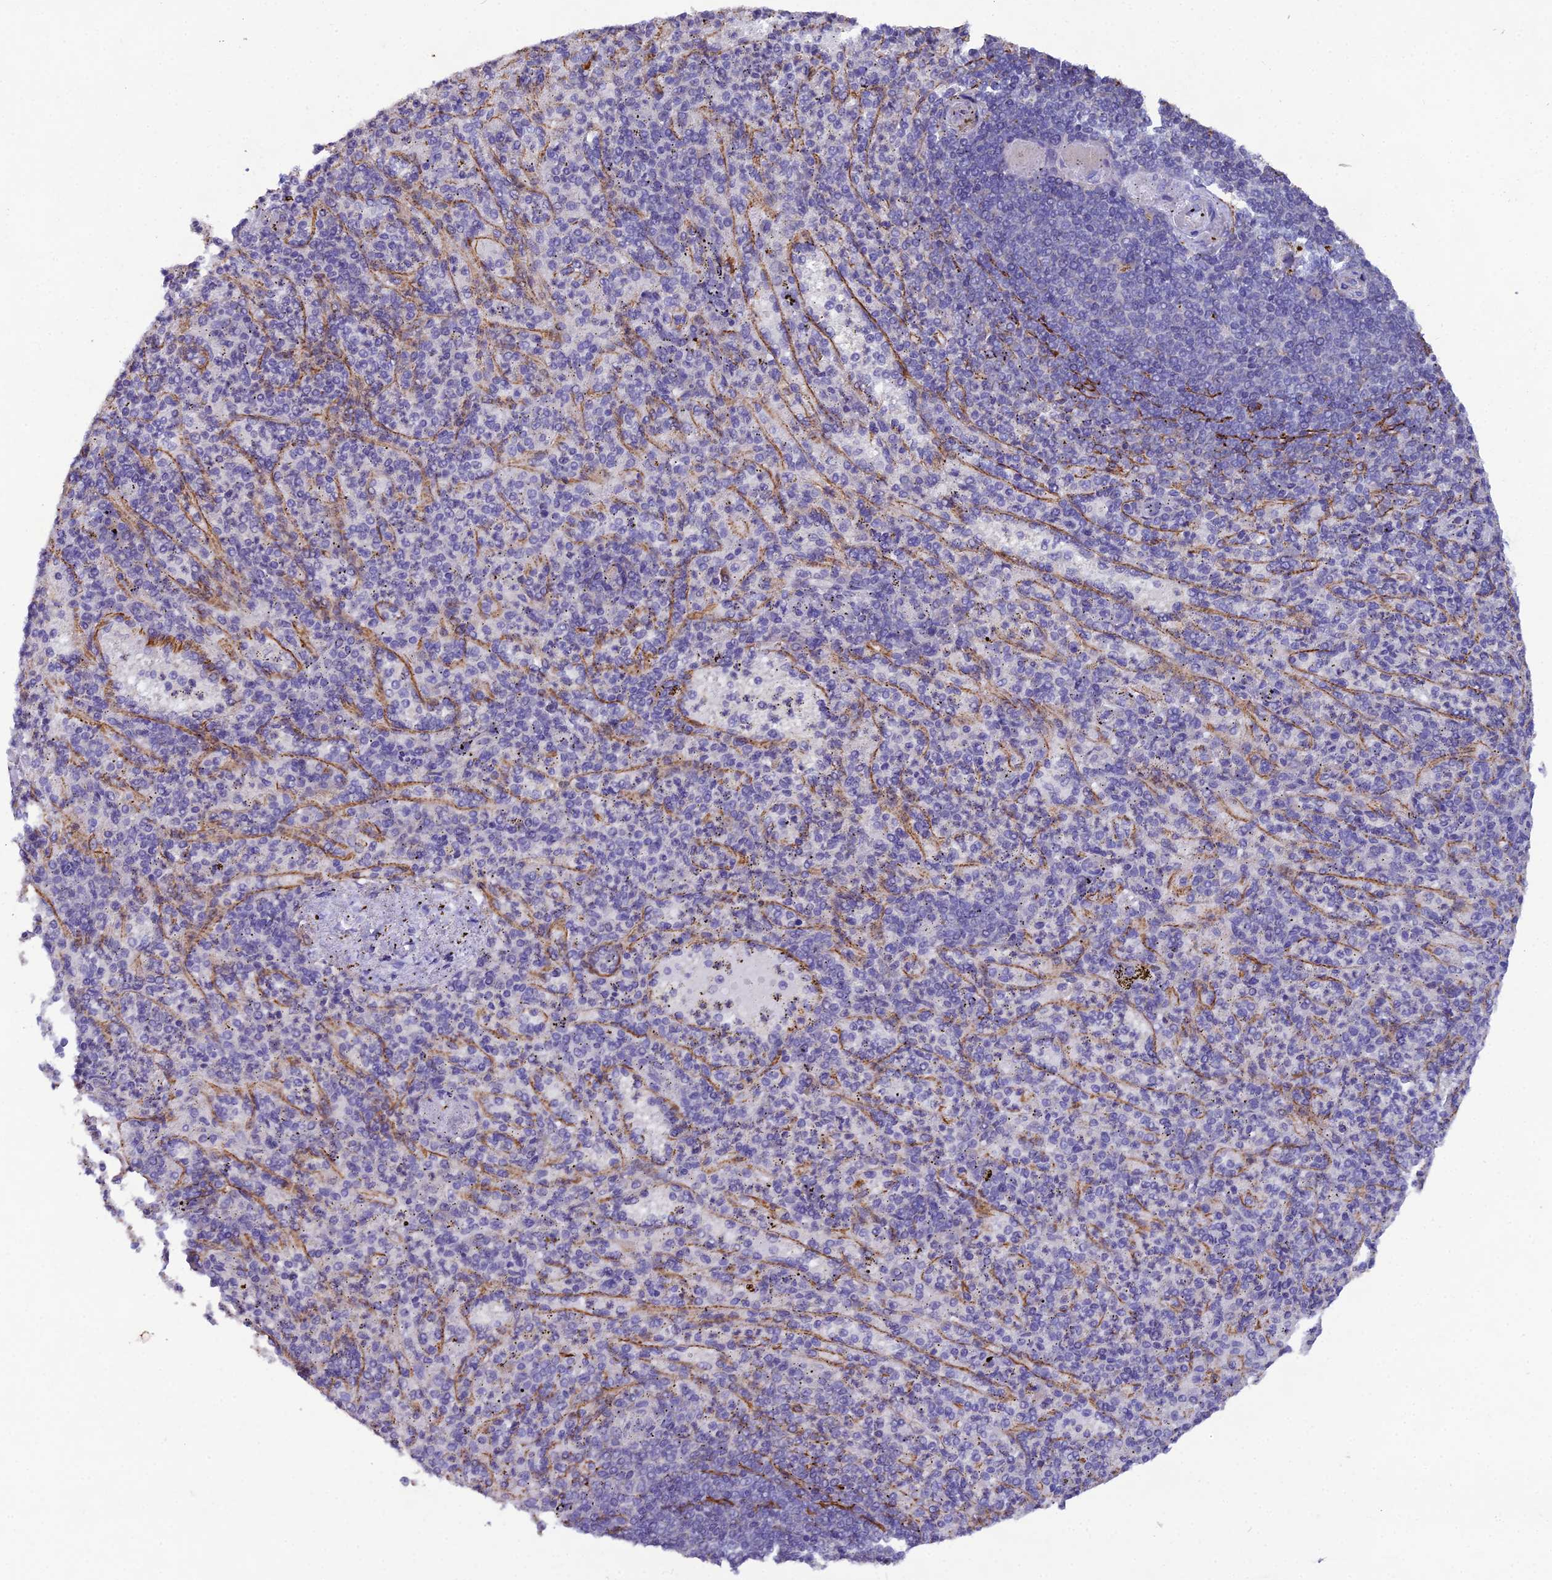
{"staining": {"intensity": "negative", "quantity": "none", "location": "none"}, "tissue": "spleen", "cell_type": "Cells in red pulp", "image_type": "normal", "snomed": [{"axis": "morphology", "description": "Normal tissue, NOS"}, {"axis": "topography", "description": "Spleen"}], "caption": "This photomicrograph is of unremarkable spleen stained with immunohistochemistry to label a protein in brown with the nuclei are counter-stained blue. There is no expression in cells in red pulp.", "gene": "CFAP47", "patient": {"sex": "female", "age": 74}}